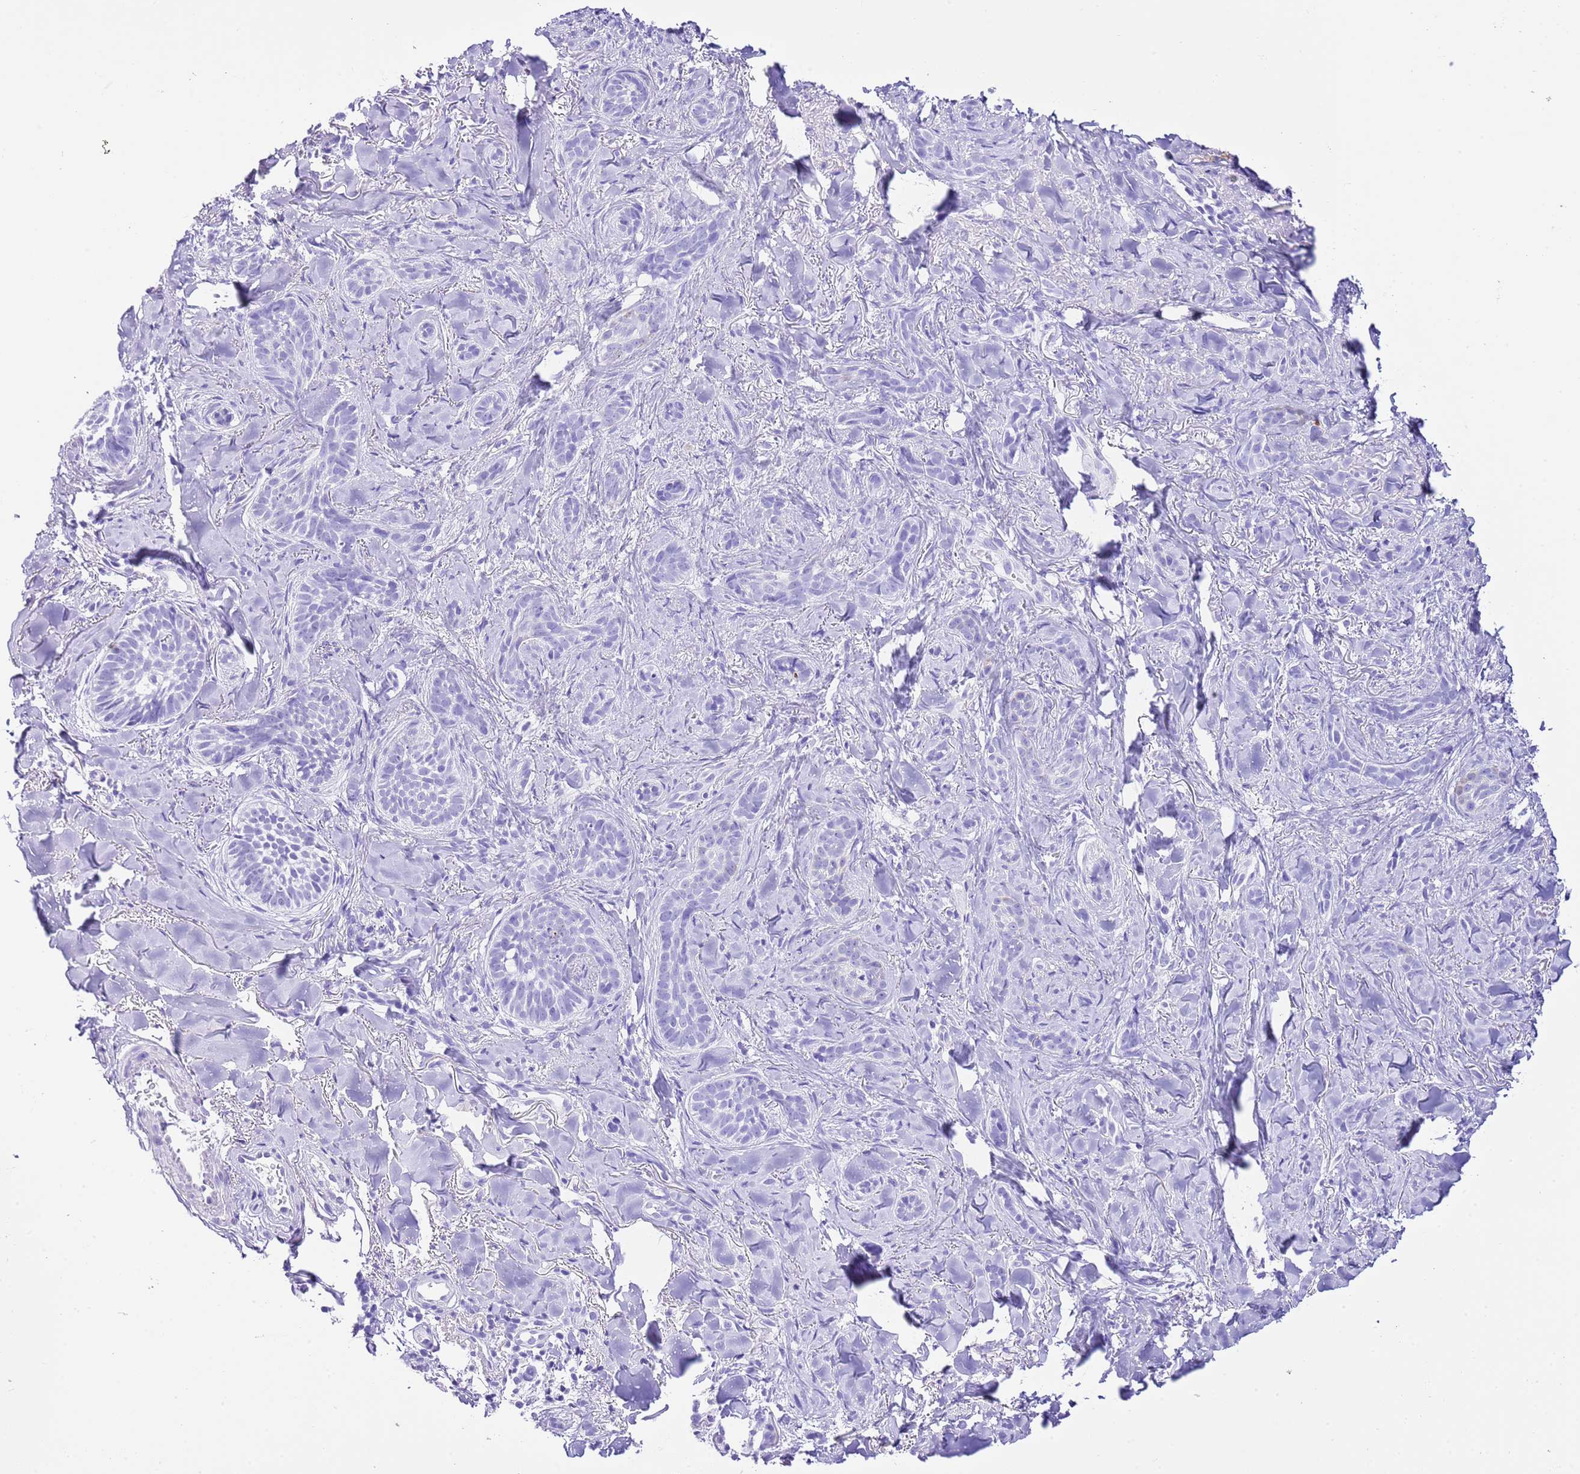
{"staining": {"intensity": "negative", "quantity": "none", "location": "none"}, "tissue": "skin cancer", "cell_type": "Tumor cells", "image_type": "cancer", "snomed": [{"axis": "morphology", "description": "Basal cell carcinoma"}, {"axis": "topography", "description": "Skin"}], "caption": "This is a micrograph of immunohistochemistry (IHC) staining of skin cancer (basal cell carcinoma), which shows no staining in tumor cells.", "gene": "KCNC1", "patient": {"sex": "female", "age": 55}}